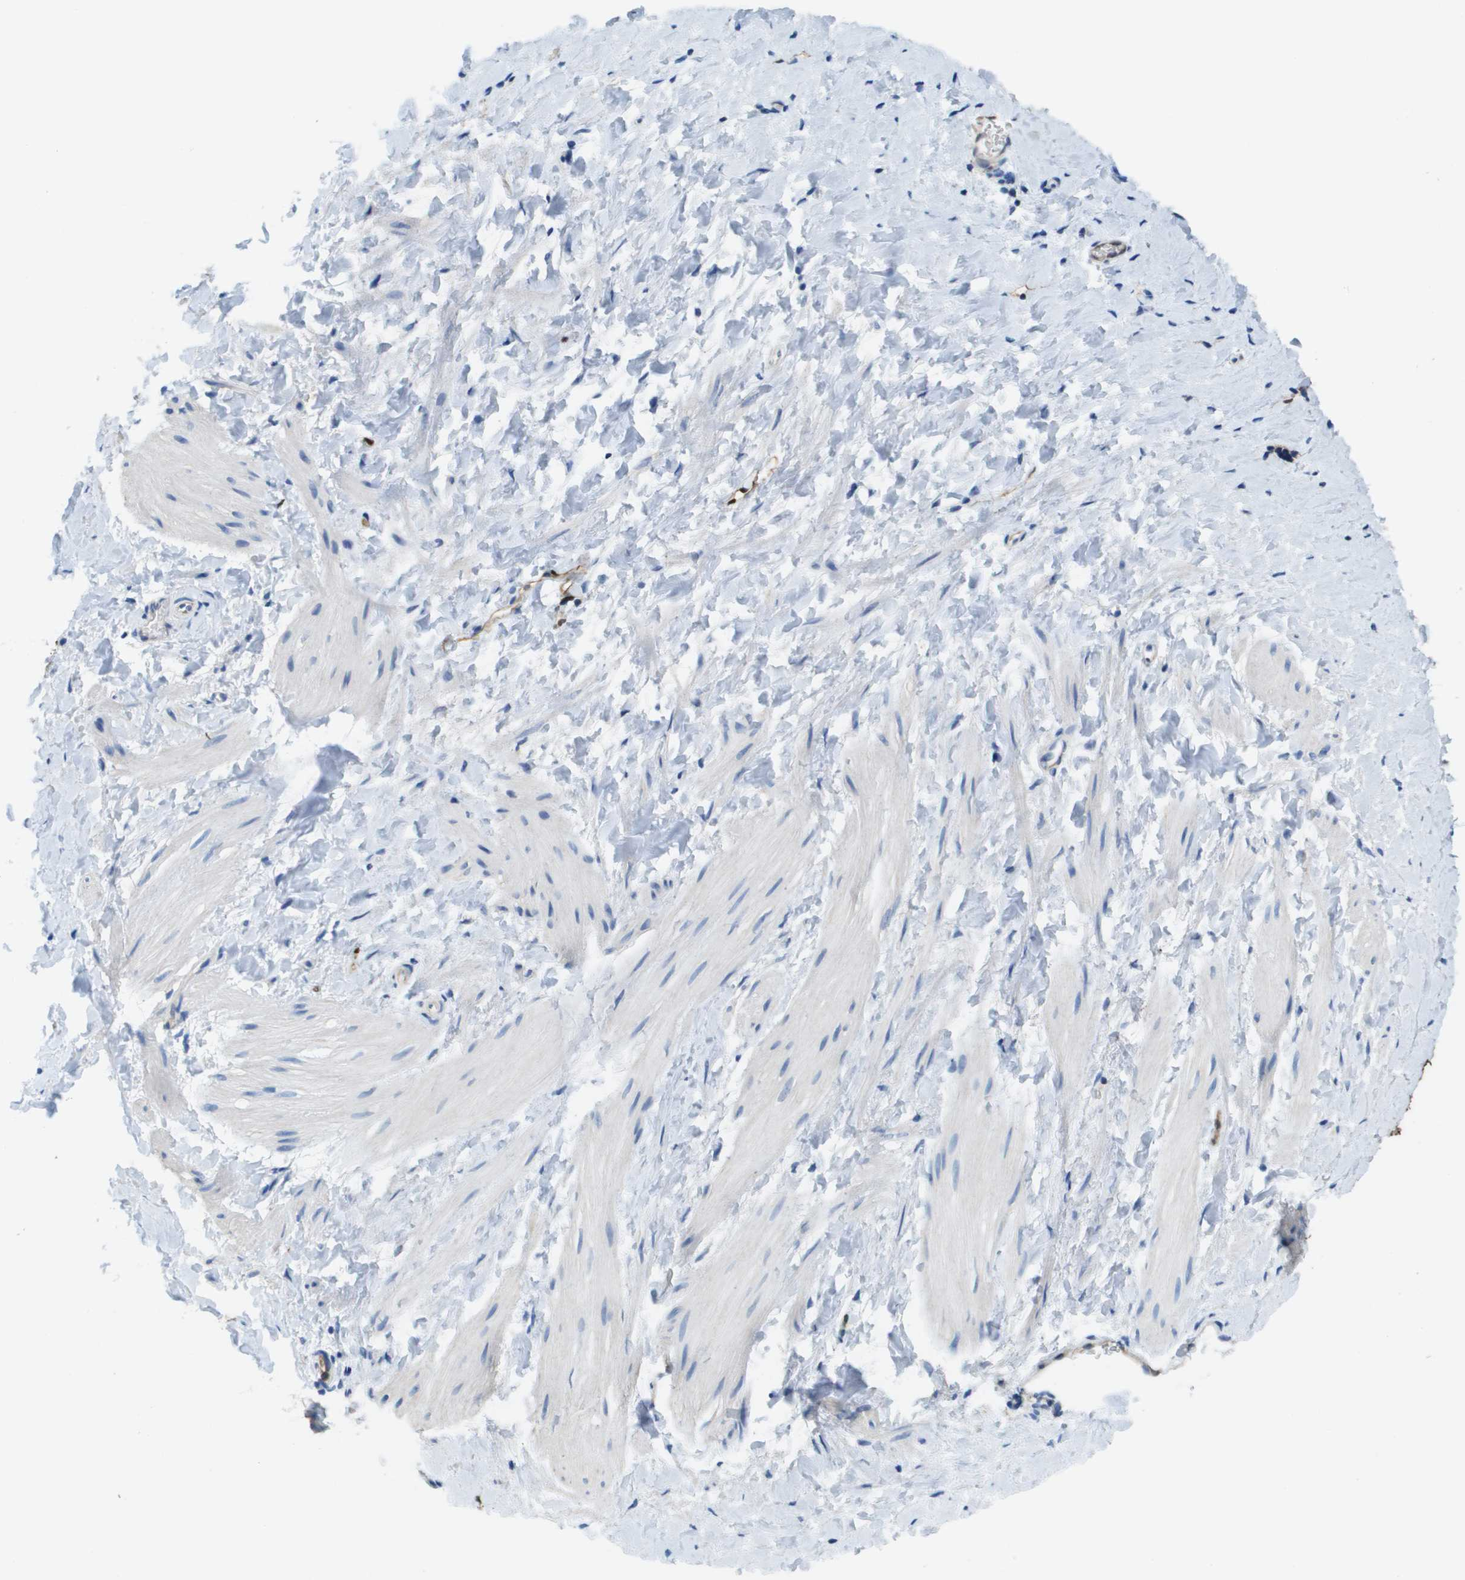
{"staining": {"intensity": "negative", "quantity": "none", "location": "none"}, "tissue": "smooth muscle", "cell_type": "Smooth muscle cells", "image_type": "normal", "snomed": [{"axis": "morphology", "description": "Normal tissue, NOS"}, {"axis": "topography", "description": "Smooth muscle"}], "caption": "High magnification brightfield microscopy of unremarkable smooth muscle stained with DAB (3,3'-diaminobenzidine) (brown) and counterstained with hematoxylin (blue): smooth muscle cells show no significant staining. Nuclei are stained in blue.", "gene": "FABP5", "patient": {"sex": "male", "age": 16}}